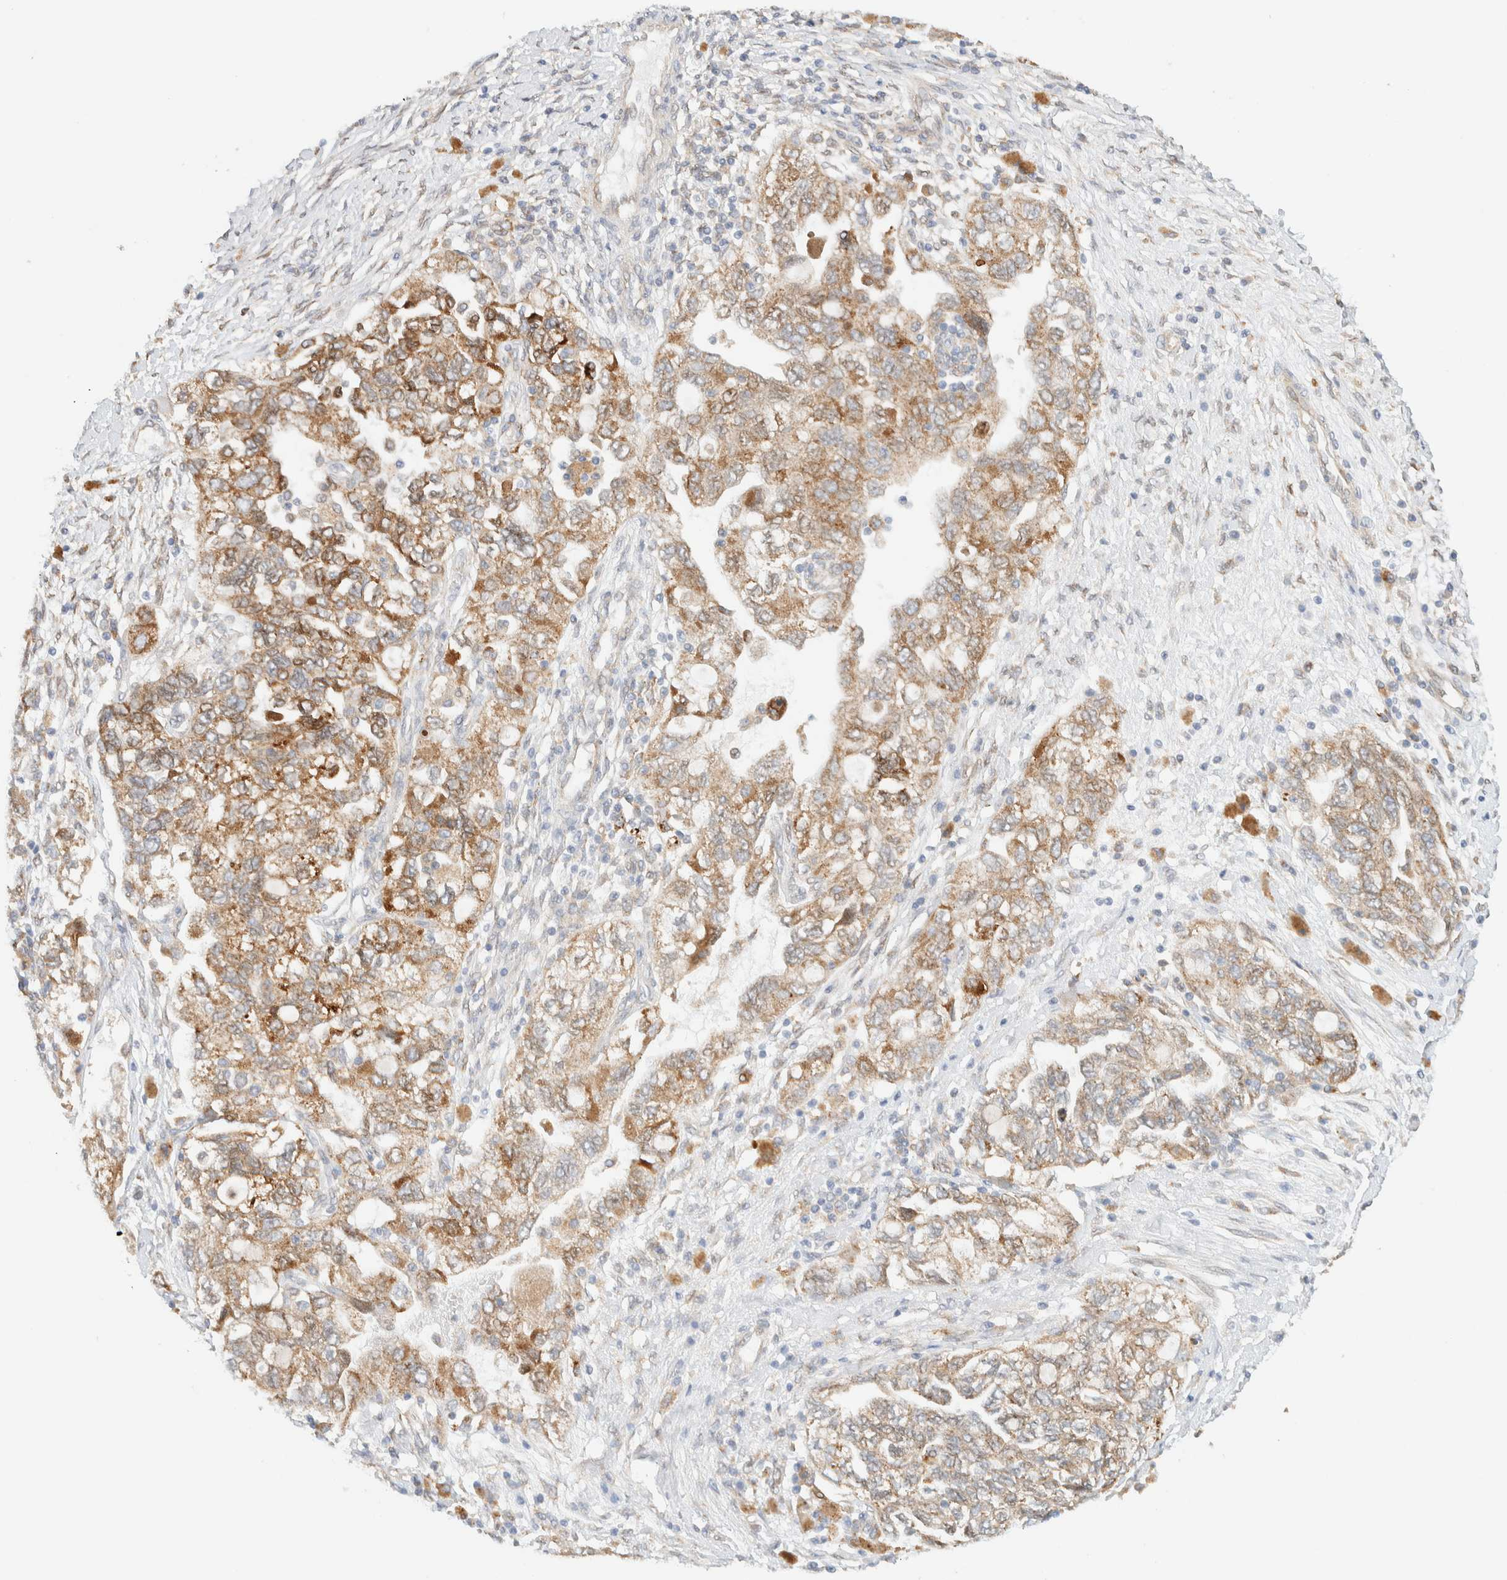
{"staining": {"intensity": "moderate", "quantity": ">75%", "location": "cytoplasmic/membranous"}, "tissue": "ovarian cancer", "cell_type": "Tumor cells", "image_type": "cancer", "snomed": [{"axis": "morphology", "description": "Carcinoma, NOS"}, {"axis": "morphology", "description": "Cystadenocarcinoma, serous, NOS"}, {"axis": "topography", "description": "Ovary"}], "caption": "Protein expression analysis of carcinoma (ovarian) exhibits moderate cytoplasmic/membranous positivity in about >75% of tumor cells. (Brightfield microscopy of DAB IHC at high magnification).", "gene": "NT5C", "patient": {"sex": "female", "age": 69}}